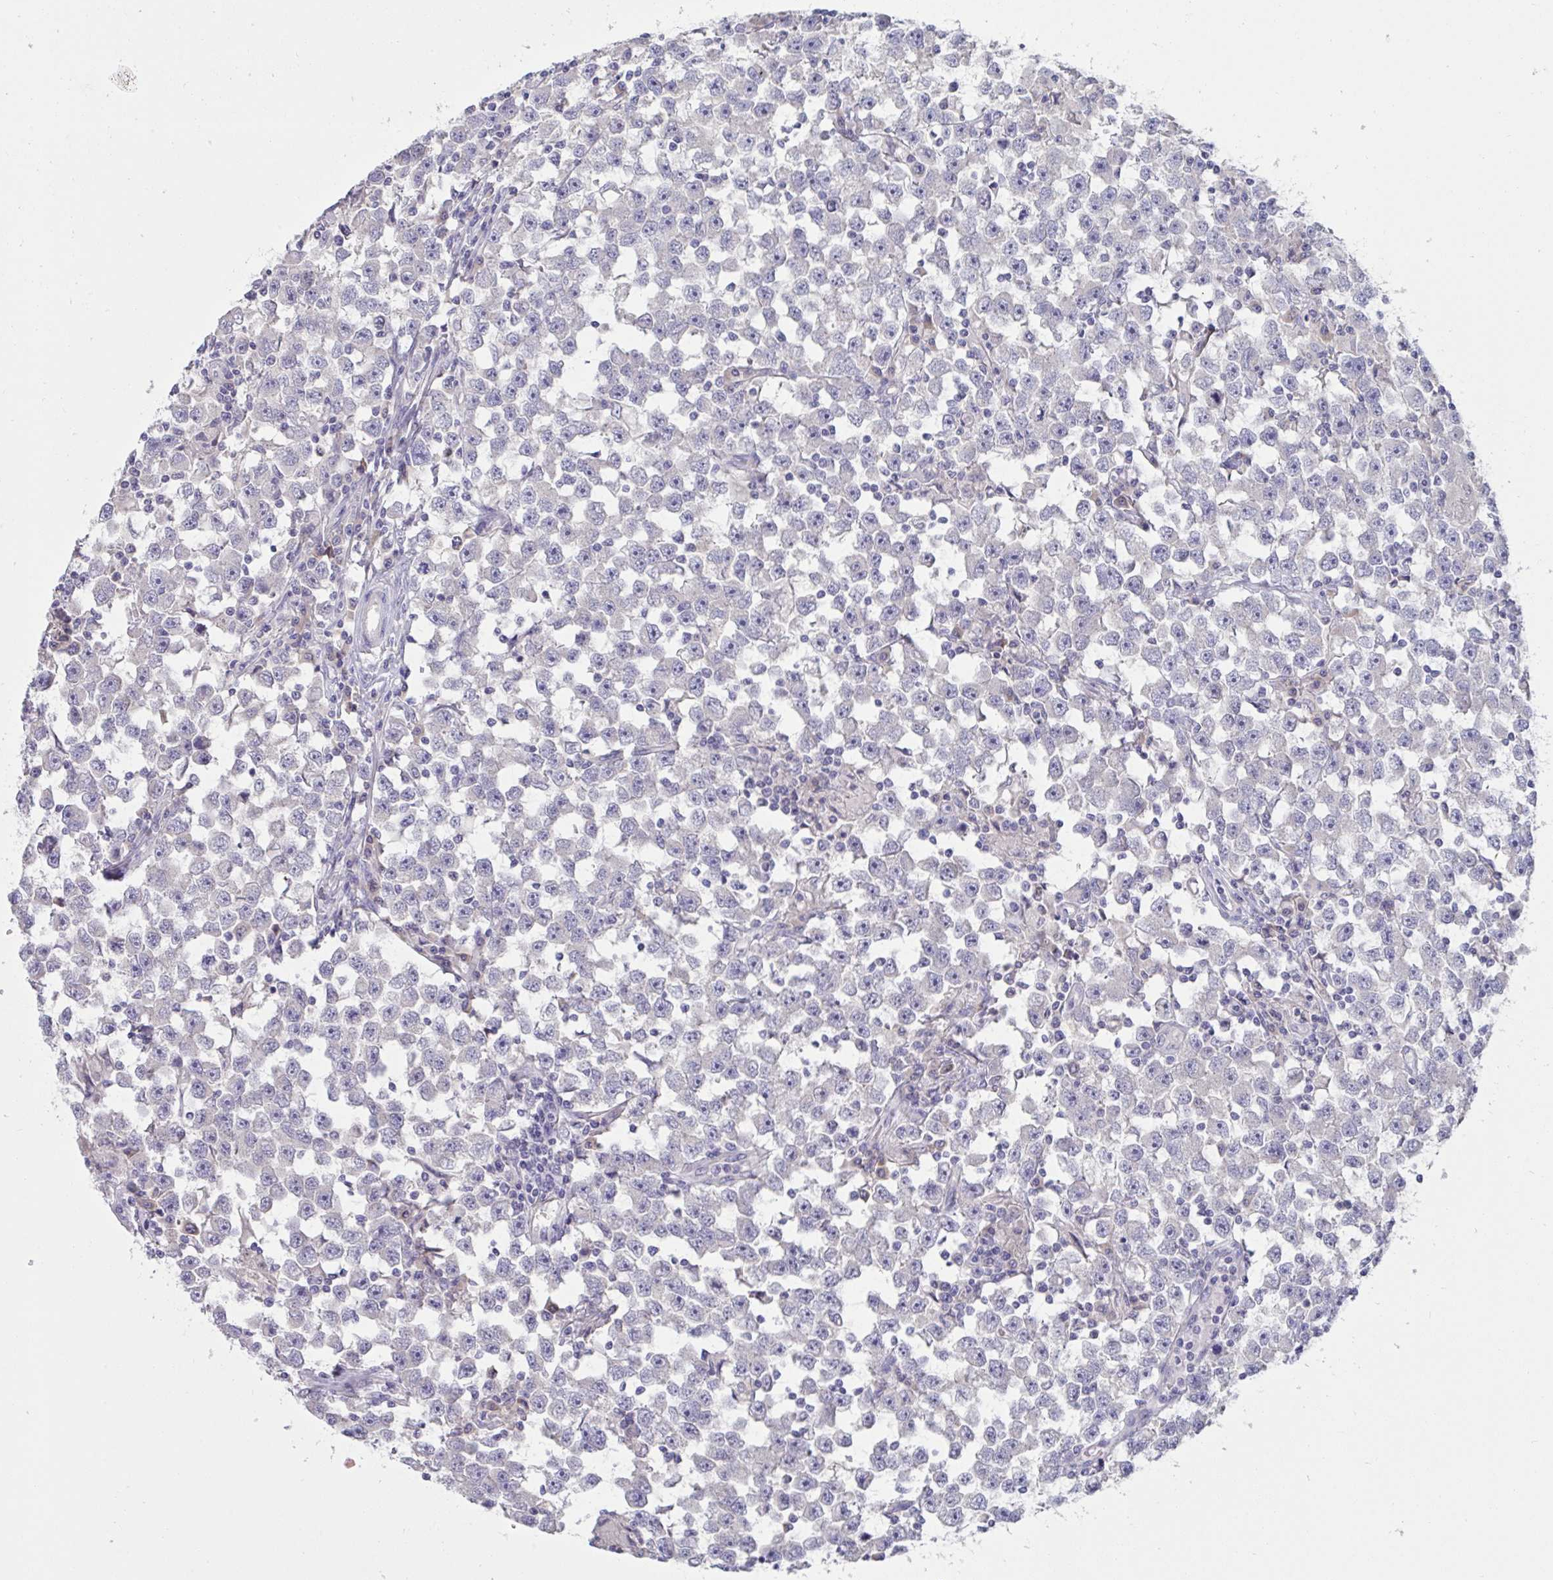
{"staining": {"intensity": "negative", "quantity": "none", "location": "none"}, "tissue": "testis cancer", "cell_type": "Tumor cells", "image_type": "cancer", "snomed": [{"axis": "morphology", "description": "Seminoma, NOS"}, {"axis": "topography", "description": "Testis"}], "caption": "A histopathology image of human testis seminoma is negative for staining in tumor cells.", "gene": "TMEM41A", "patient": {"sex": "male", "age": 33}}